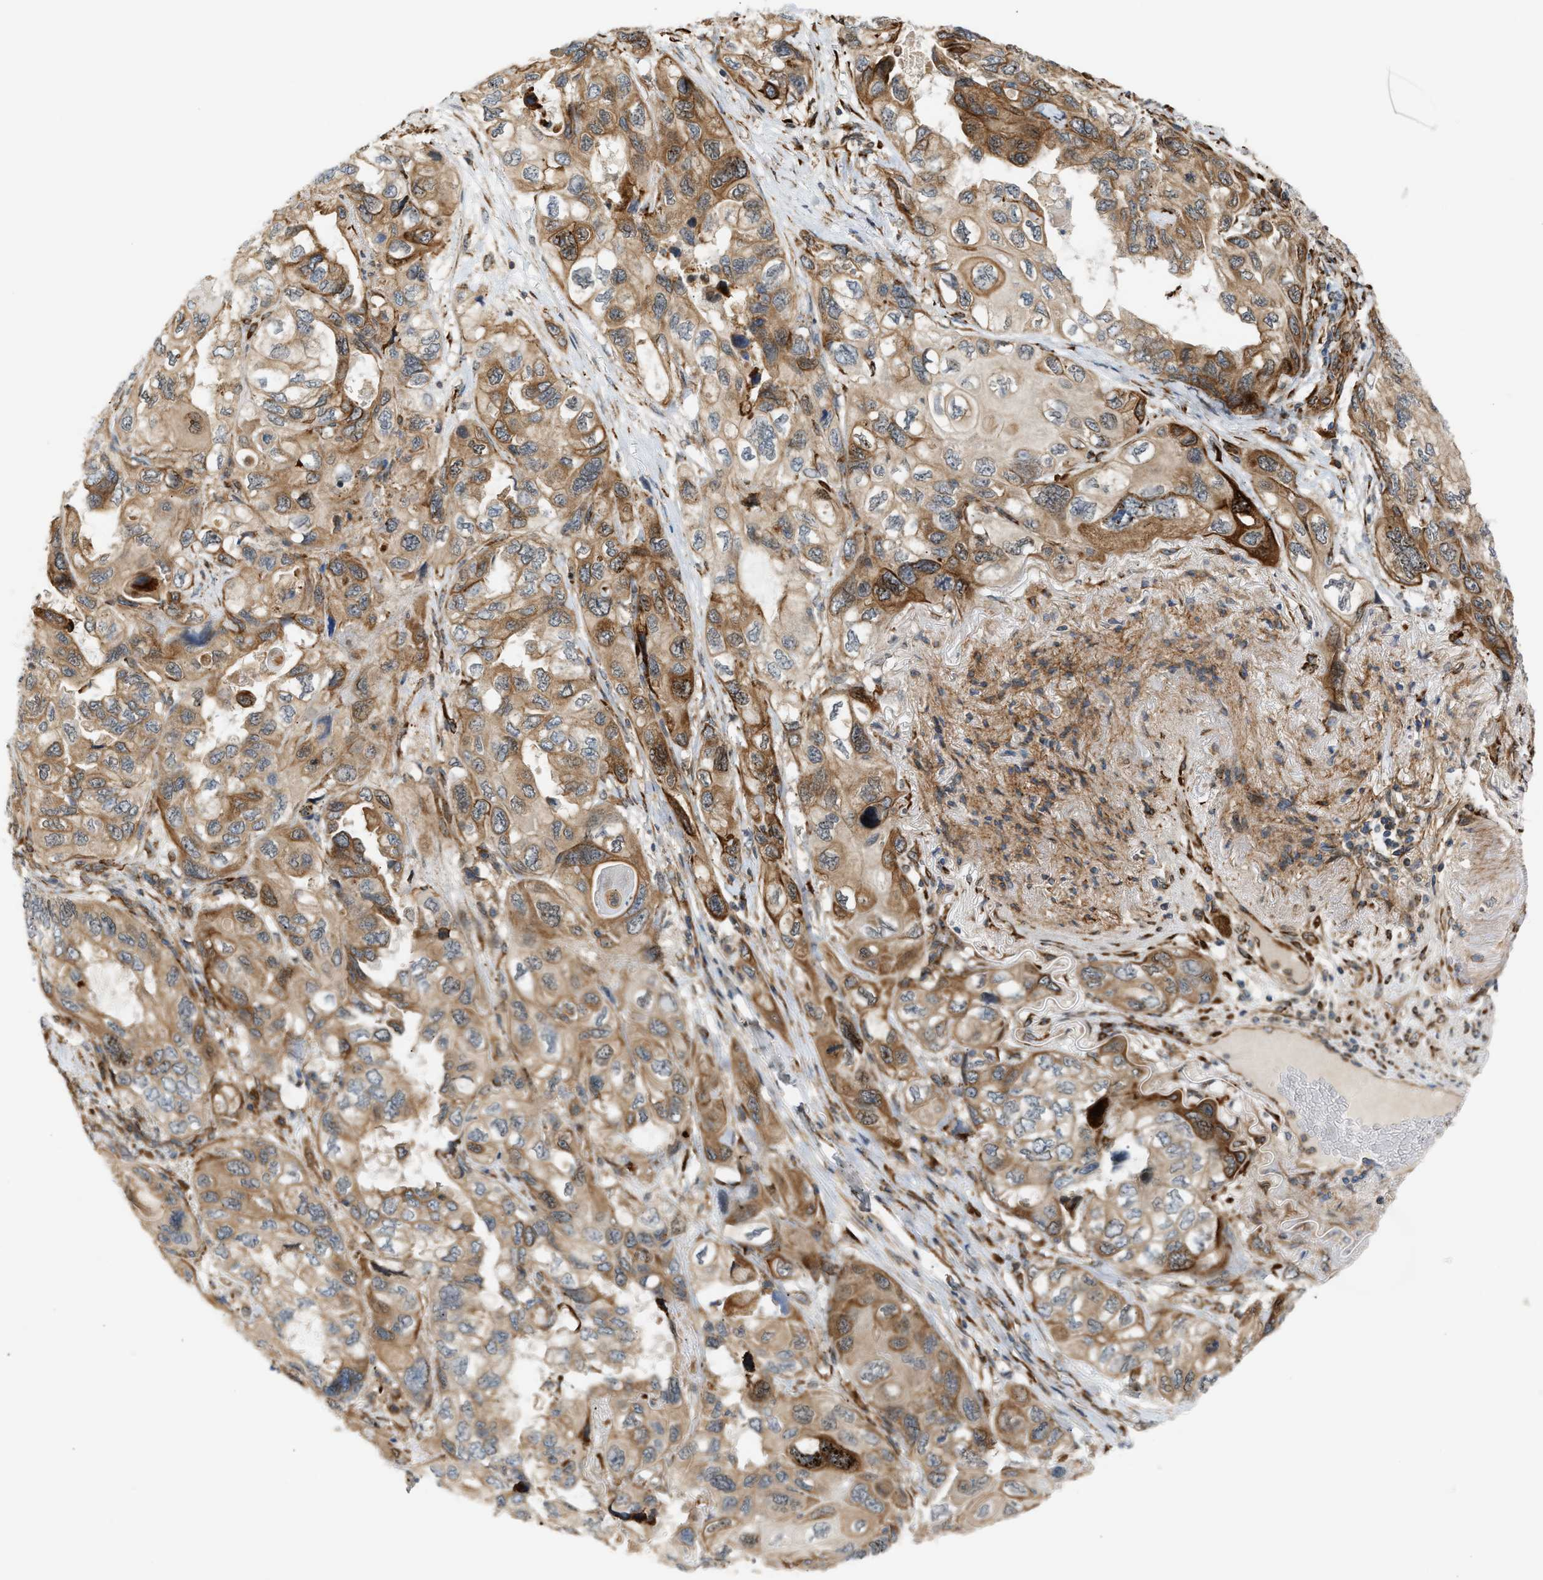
{"staining": {"intensity": "moderate", "quantity": ">75%", "location": "cytoplasmic/membranous"}, "tissue": "lung cancer", "cell_type": "Tumor cells", "image_type": "cancer", "snomed": [{"axis": "morphology", "description": "Squamous cell carcinoma, NOS"}, {"axis": "topography", "description": "Lung"}], "caption": "DAB (3,3'-diaminobenzidine) immunohistochemical staining of lung cancer (squamous cell carcinoma) exhibits moderate cytoplasmic/membranous protein staining in about >75% of tumor cells.", "gene": "PLCG2", "patient": {"sex": "female", "age": 73}}